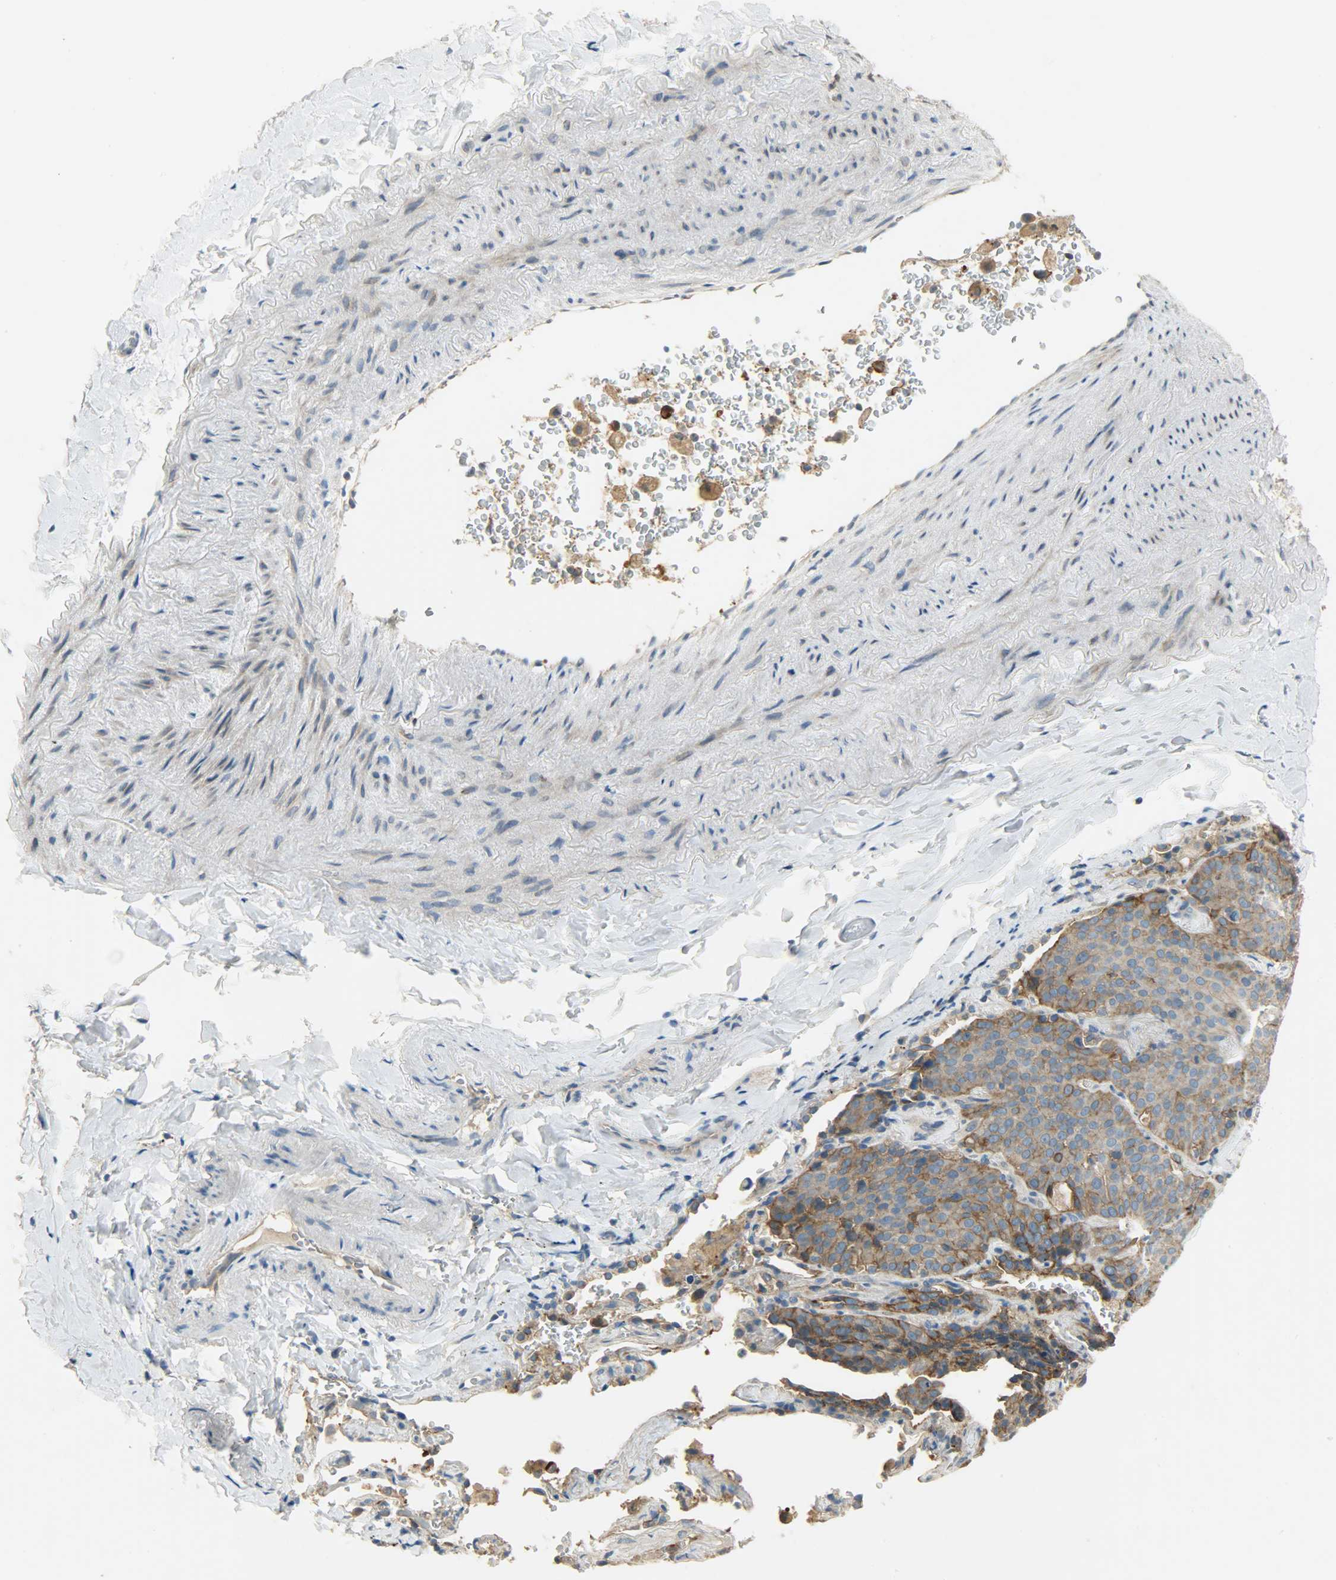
{"staining": {"intensity": "moderate", "quantity": ">75%", "location": "cytoplasmic/membranous"}, "tissue": "lung cancer", "cell_type": "Tumor cells", "image_type": "cancer", "snomed": [{"axis": "morphology", "description": "Squamous cell carcinoma, NOS"}, {"axis": "topography", "description": "Lung"}], "caption": "Brown immunohistochemical staining in lung squamous cell carcinoma reveals moderate cytoplasmic/membranous expression in approximately >75% of tumor cells.", "gene": "DSG2", "patient": {"sex": "male", "age": 54}}